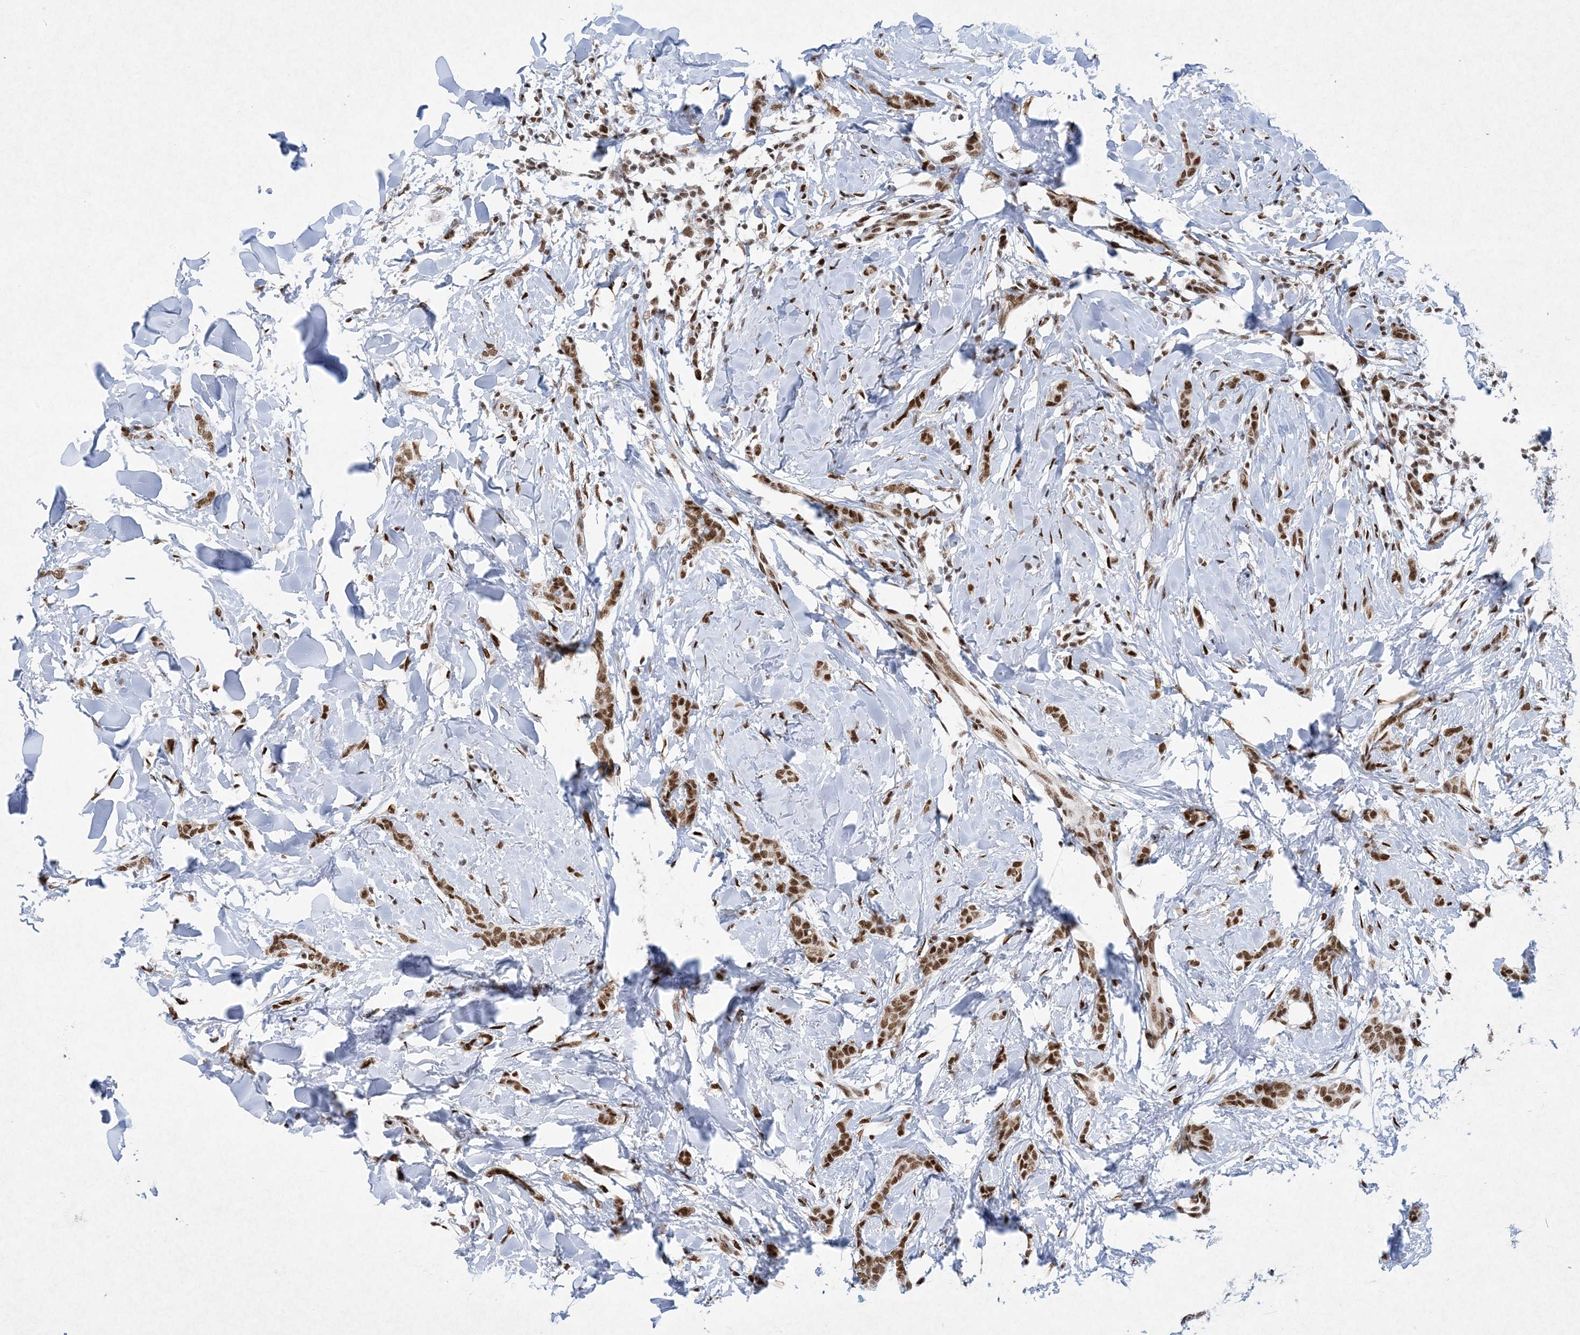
{"staining": {"intensity": "moderate", "quantity": ">75%", "location": "nuclear"}, "tissue": "breast cancer", "cell_type": "Tumor cells", "image_type": "cancer", "snomed": [{"axis": "morphology", "description": "Lobular carcinoma"}, {"axis": "topography", "description": "Skin"}, {"axis": "topography", "description": "Breast"}], "caption": "IHC of human breast cancer (lobular carcinoma) exhibits medium levels of moderate nuclear staining in about >75% of tumor cells. (DAB (3,3'-diaminobenzidine) = brown stain, brightfield microscopy at high magnification).", "gene": "PKNOX2", "patient": {"sex": "female", "age": 46}}